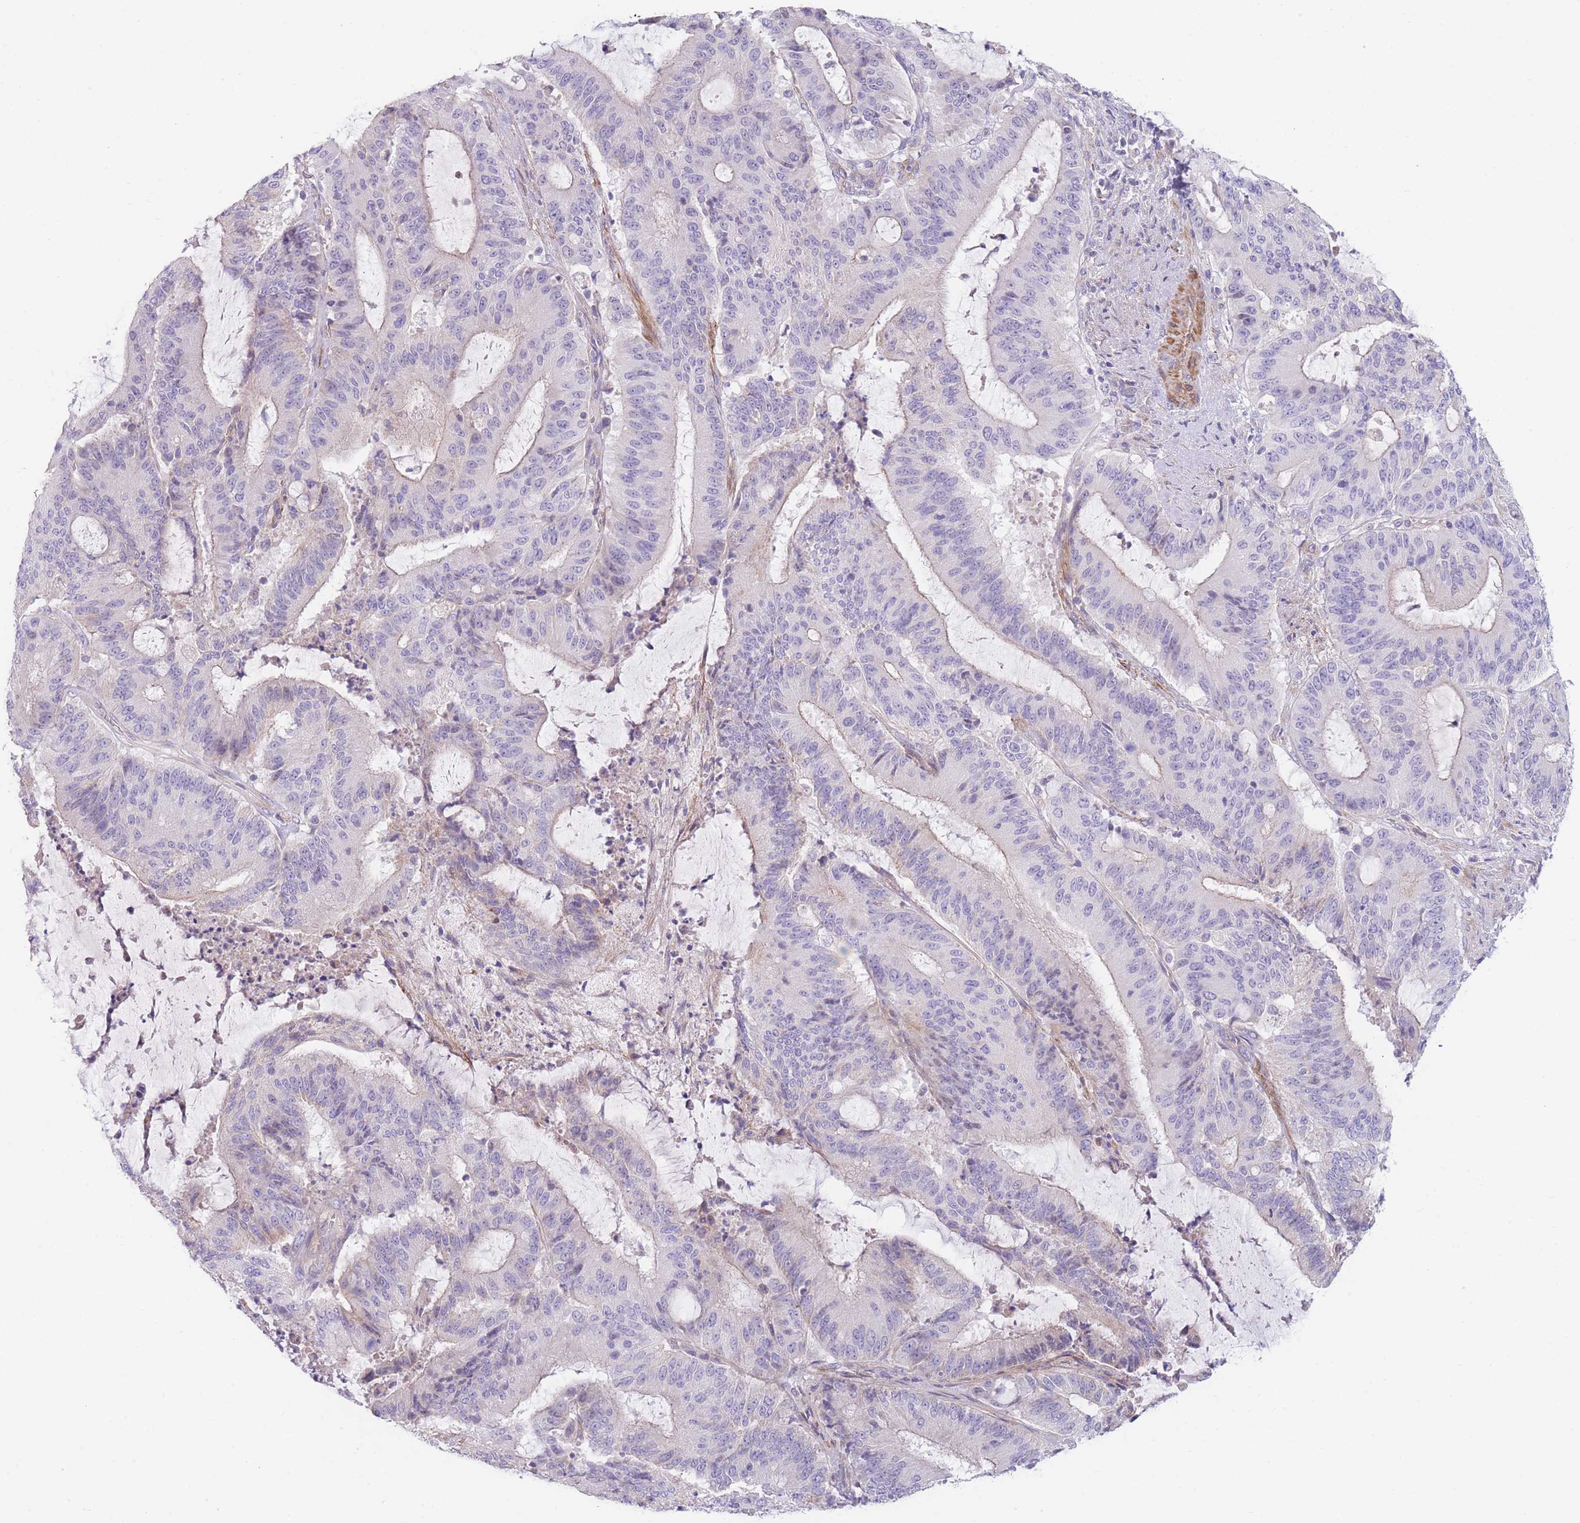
{"staining": {"intensity": "negative", "quantity": "none", "location": "none"}, "tissue": "liver cancer", "cell_type": "Tumor cells", "image_type": "cancer", "snomed": [{"axis": "morphology", "description": "Normal tissue, NOS"}, {"axis": "morphology", "description": "Cholangiocarcinoma"}, {"axis": "topography", "description": "Liver"}, {"axis": "topography", "description": "Peripheral nerve tissue"}], "caption": "This is a photomicrograph of immunohistochemistry (IHC) staining of cholangiocarcinoma (liver), which shows no staining in tumor cells. (Stains: DAB (3,3'-diaminobenzidine) immunohistochemistry (IHC) with hematoxylin counter stain, Microscopy: brightfield microscopy at high magnification).", "gene": "SMPD4", "patient": {"sex": "female", "age": 73}}